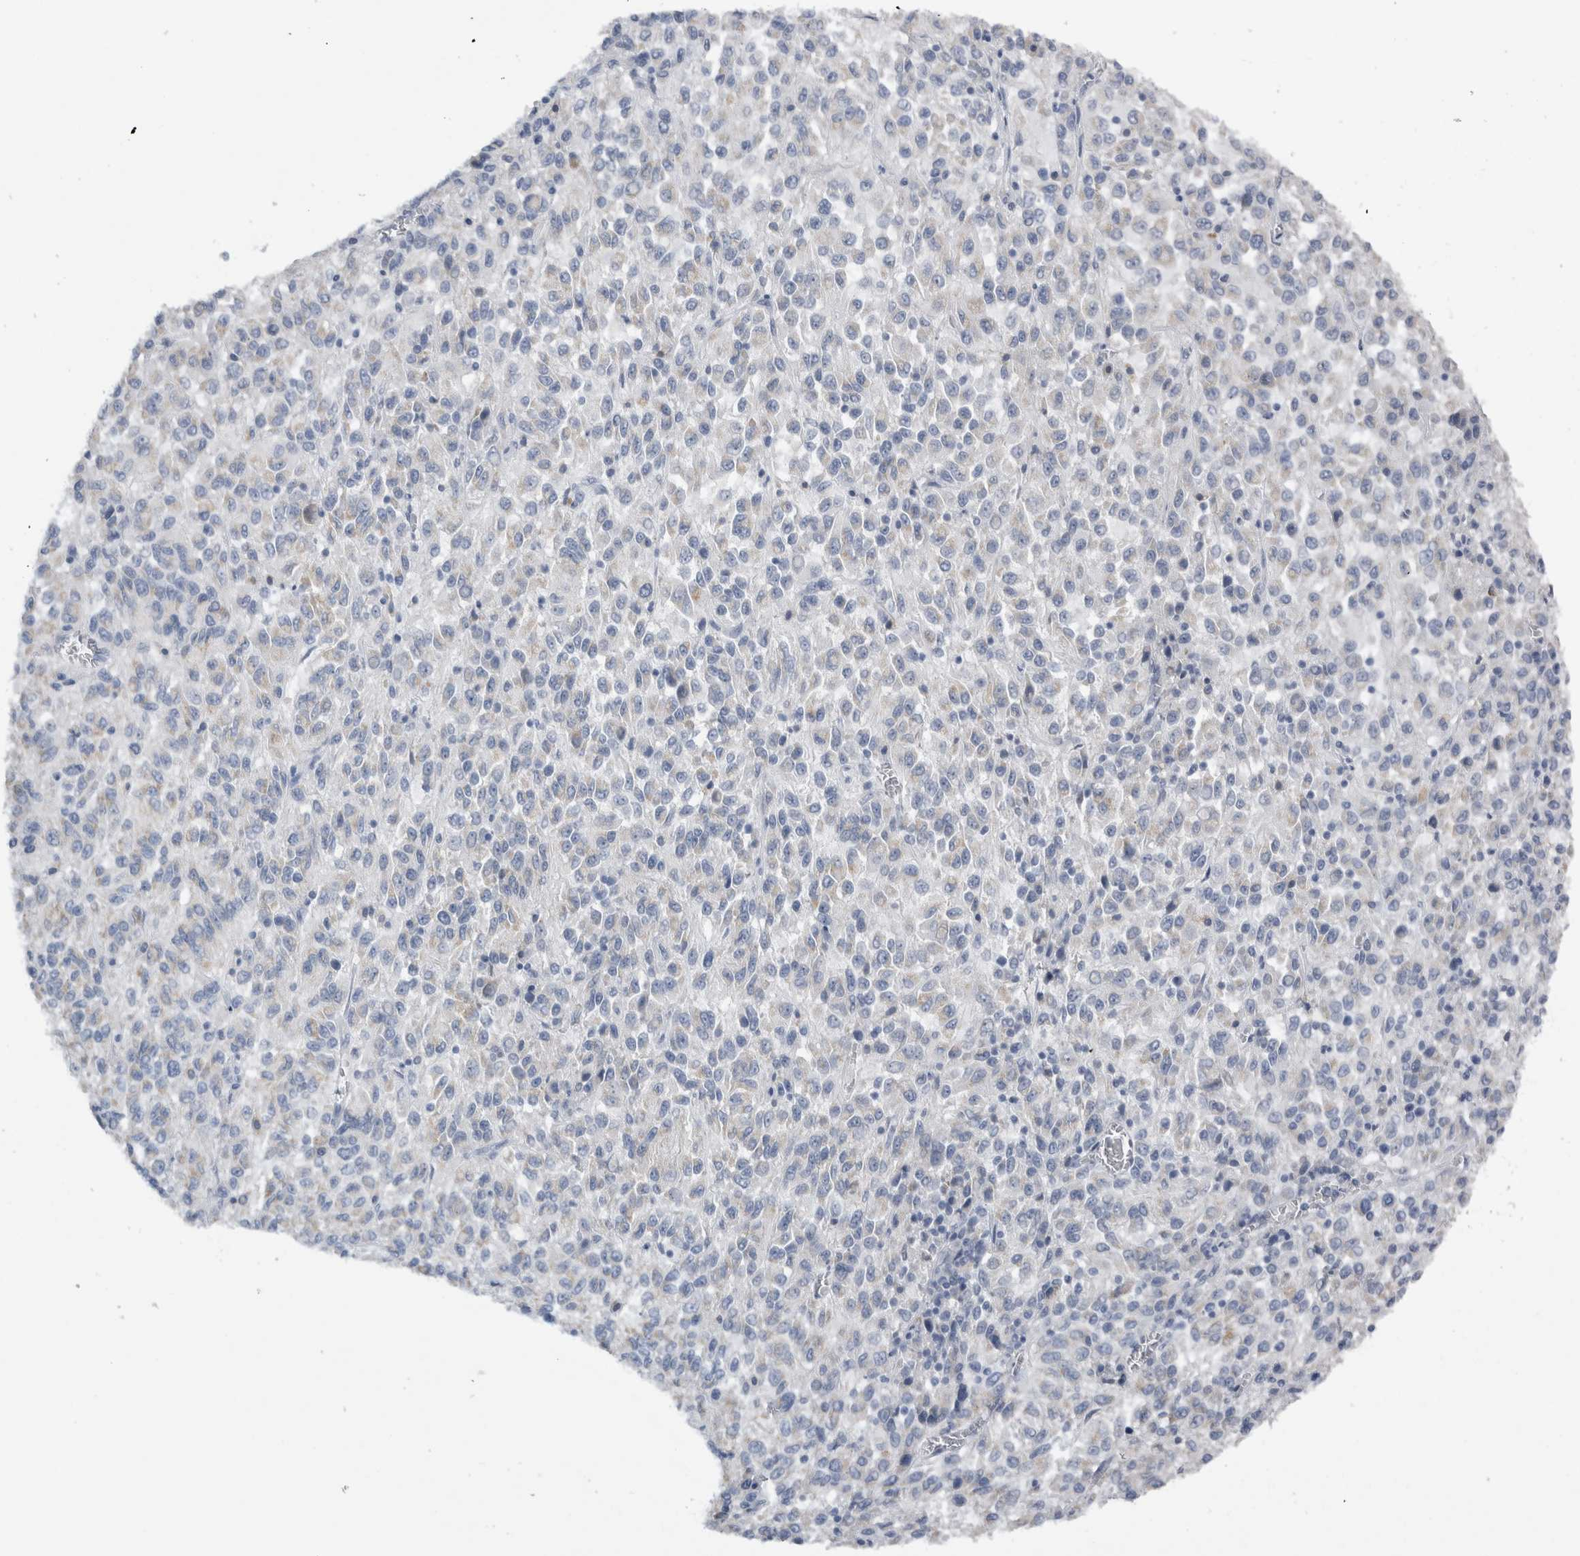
{"staining": {"intensity": "negative", "quantity": "none", "location": "none"}, "tissue": "melanoma", "cell_type": "Tumor cells", "image_type": "cancer", "snomed": [{"axis": "morphology", "description": "Malignant melanoma, Metastatic site"}, {"axis": "topography", "description": "Lung"}], "caption": "This histopathology image is of melanoma stained with immunohistochemistry (IHC) to label a protein in brown with the nuclei are counter-stained blue. There is no staining in tumor cells. (DAB (3,3'-diaminobenzidine) immunohistochemistry (IHC) visualized using brightfield microscopy, high magnification).", "gene": "DHRS4", "patient": {"sex": "male", "age": 64}}